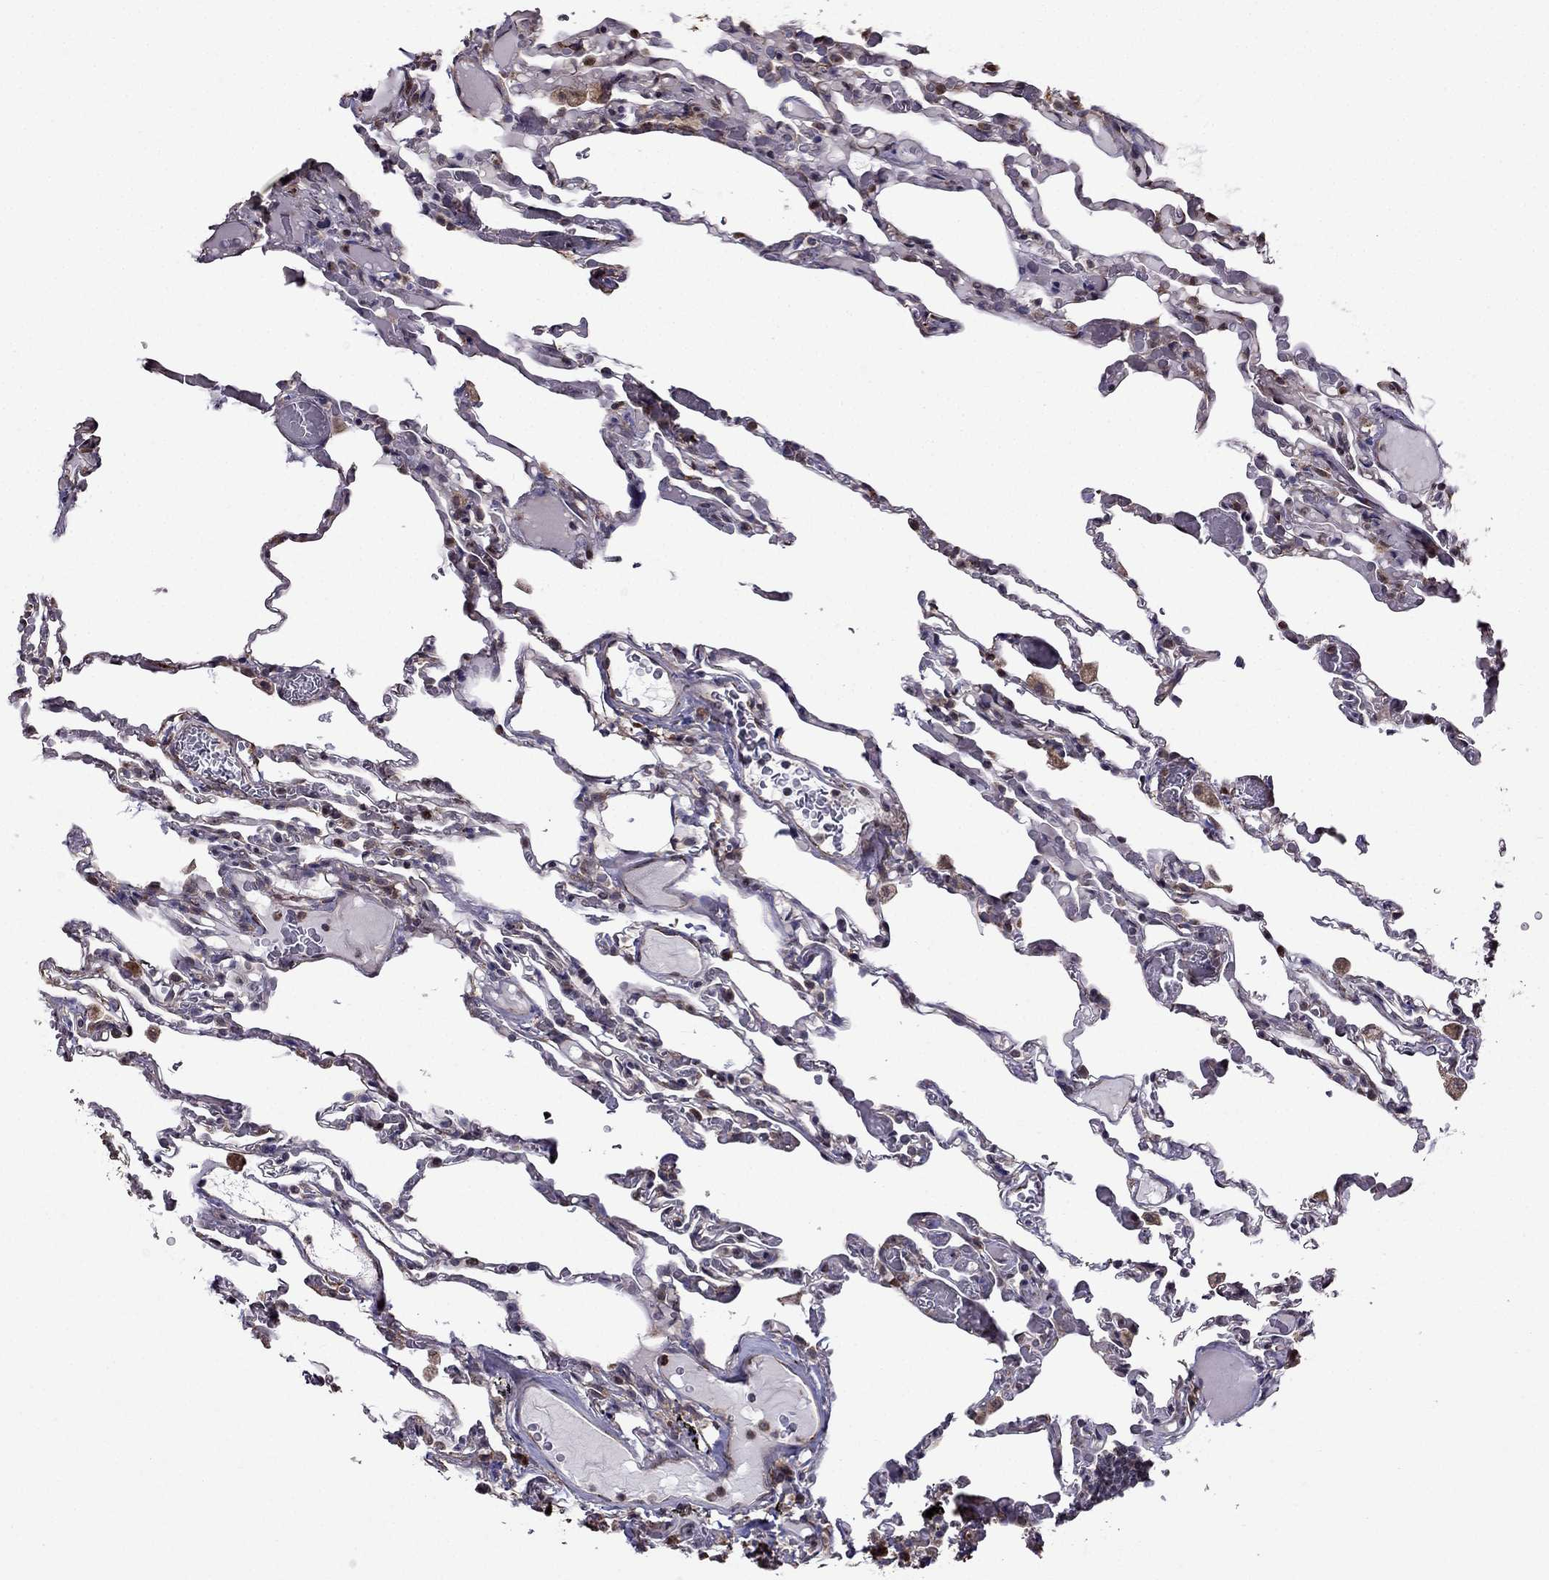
{"staining": {"intensity": "negative", "quantity": "none", "location": "none"}, "tissue": "lung", "cell_type": "Alveolar cells", "image_type": "normal", "snomed": [{"axis": "morphology", "description": "Normal tissue, NOS"}, {"axis": "topography", "description": "Lung"}], "caption": "The image reveals no significant expression in alveolar cells of lung.", "gene": "IKBIP", "patient": {"sex": "female", "age": 43}}